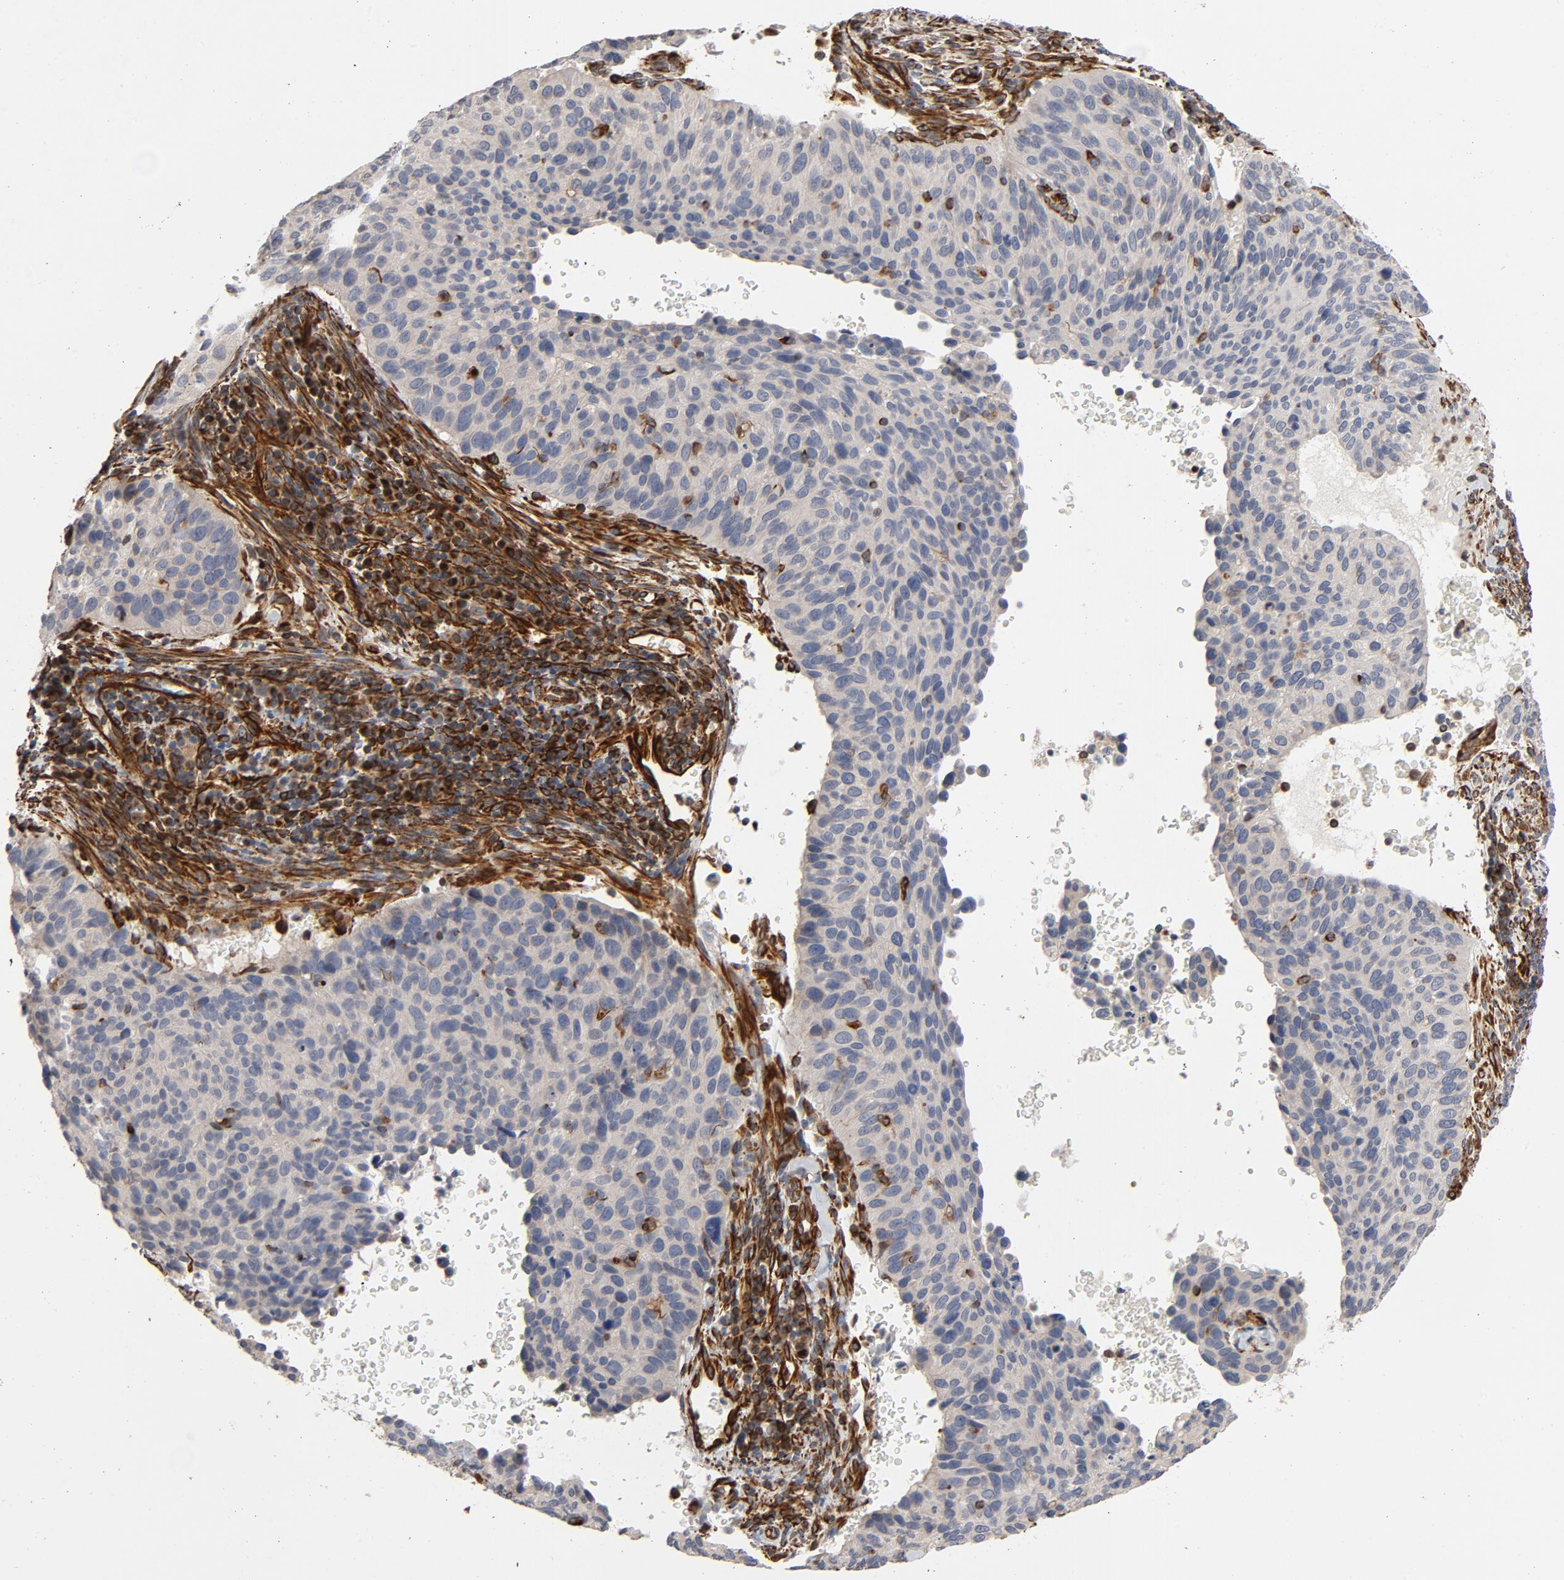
{"staining": {"intensity": "weak", "quantity": "<25%", "location": "cytoplasmic/membranous"}, "tissue": "cervical cancer", "cell_type": "Tumor cells", "image_type": "cancer", "snomed": [{"axis": "morphology", "description": "Adenocarcinoma, NOS"}, {"axis": "topography", "description": "Cervix"}], "caption": "Immunohistochemical staining of cervical cancer (adenocarcinoma) shows no significant positivity in tumor cells. (DAB (3,3'-diaminobenzidine) immunohistochemistry (IHC), high magnification).", "gene": "FAM118A", "patient": {"sex": "female", "age": 29}}